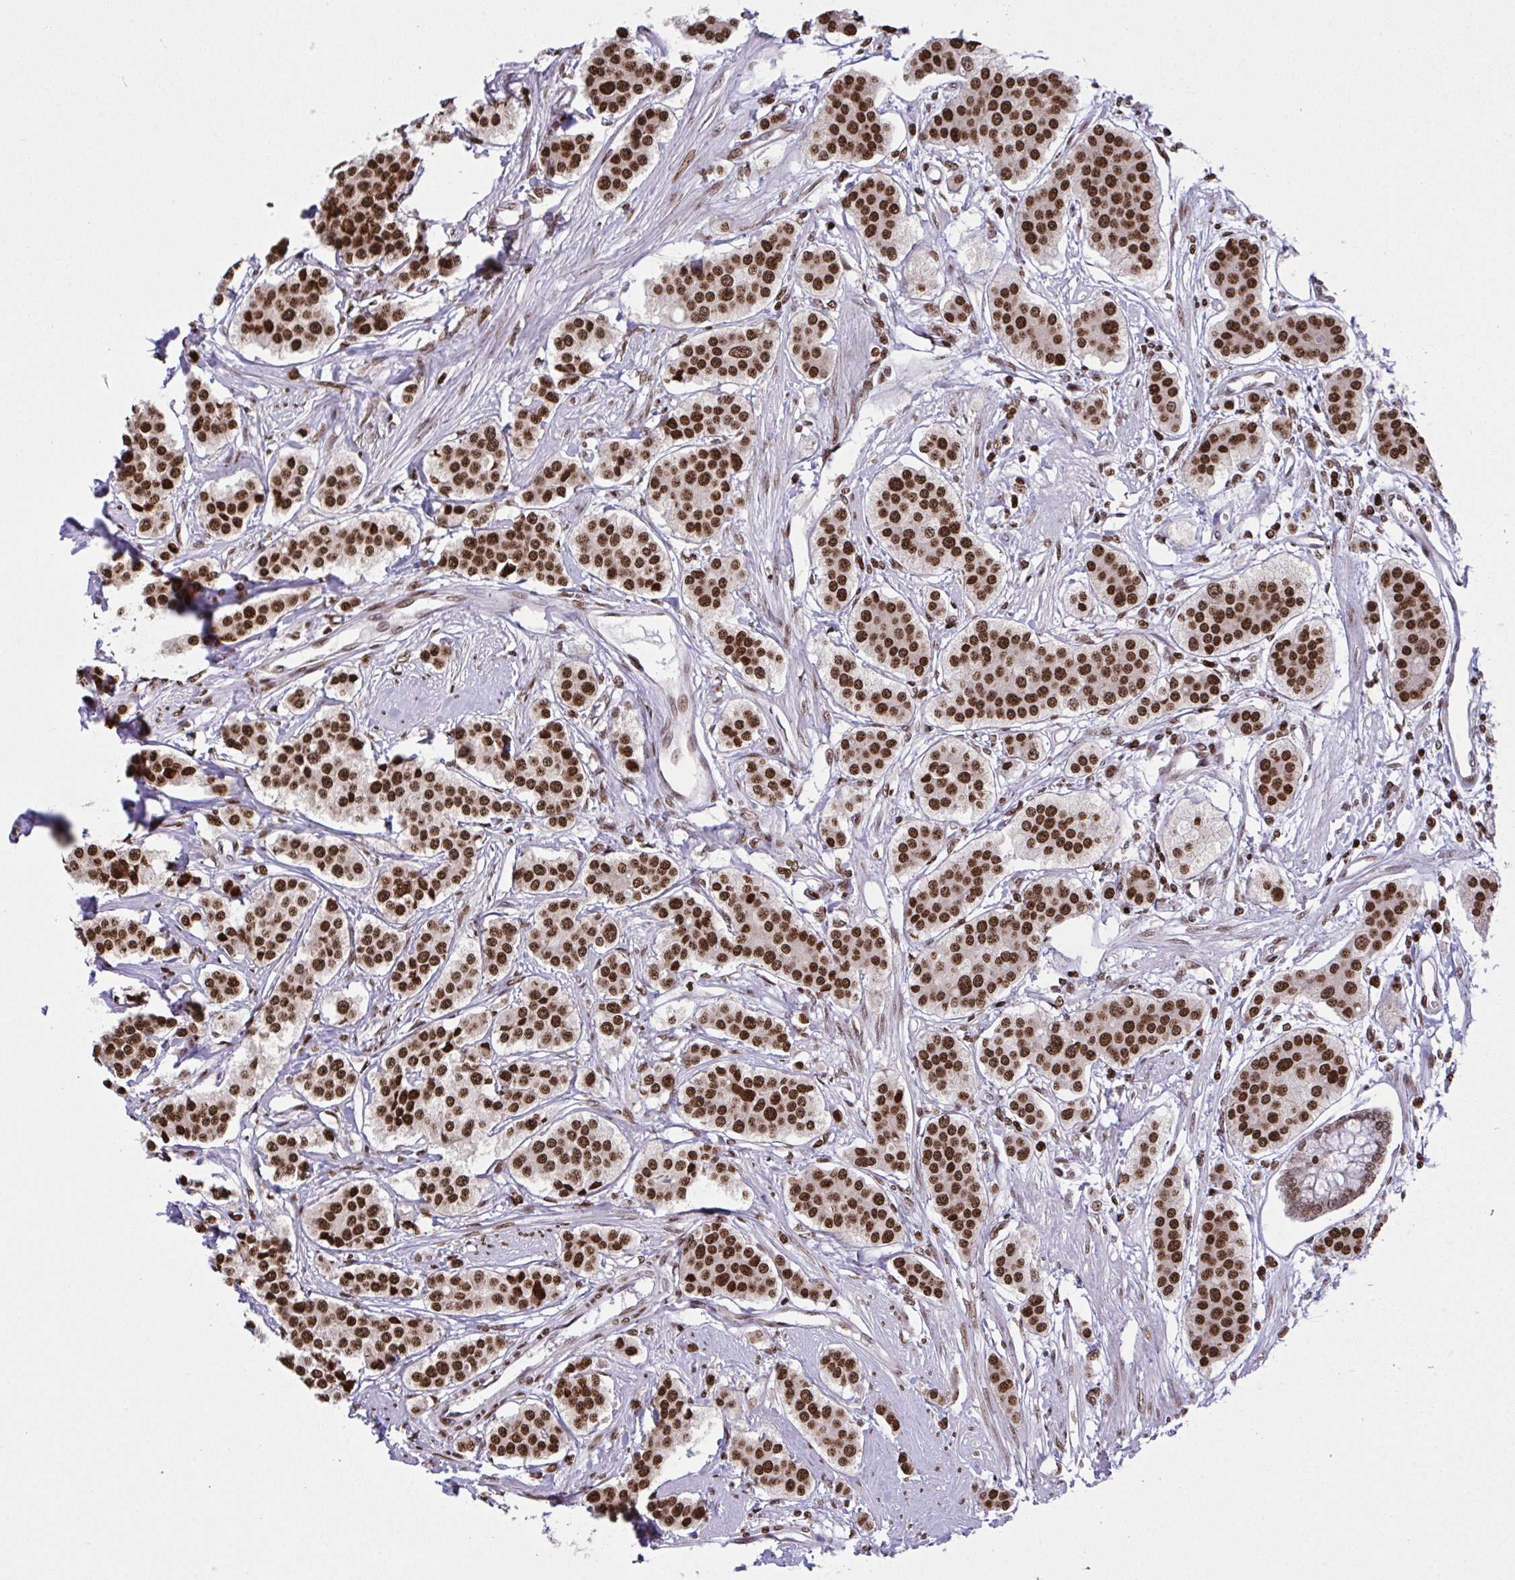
{"staining": {"intensity": "strong", "quantity": ">75%", "location": "nuclear"}, "tissue": "carcinoid", "cell_type": "Tumor cells", "image_type": "cancer", "snomed": [{"axis": "morphology", "description": "Carcinoid, malignant, NOS"}, {"axis": "topography", "description": "Small intestine"}], "caption": "Strong nuclear positivity is present in approximately >75% of tumor cells in carcinoid. The staining was performed using DAB (3,3'-diaminobenzidine), with brown indicating positive protein expression. Nuclei are stained blue with hematoxylin.", "gene": "RAPGEF5", "patient": {"sex": "male", "age": 60}}